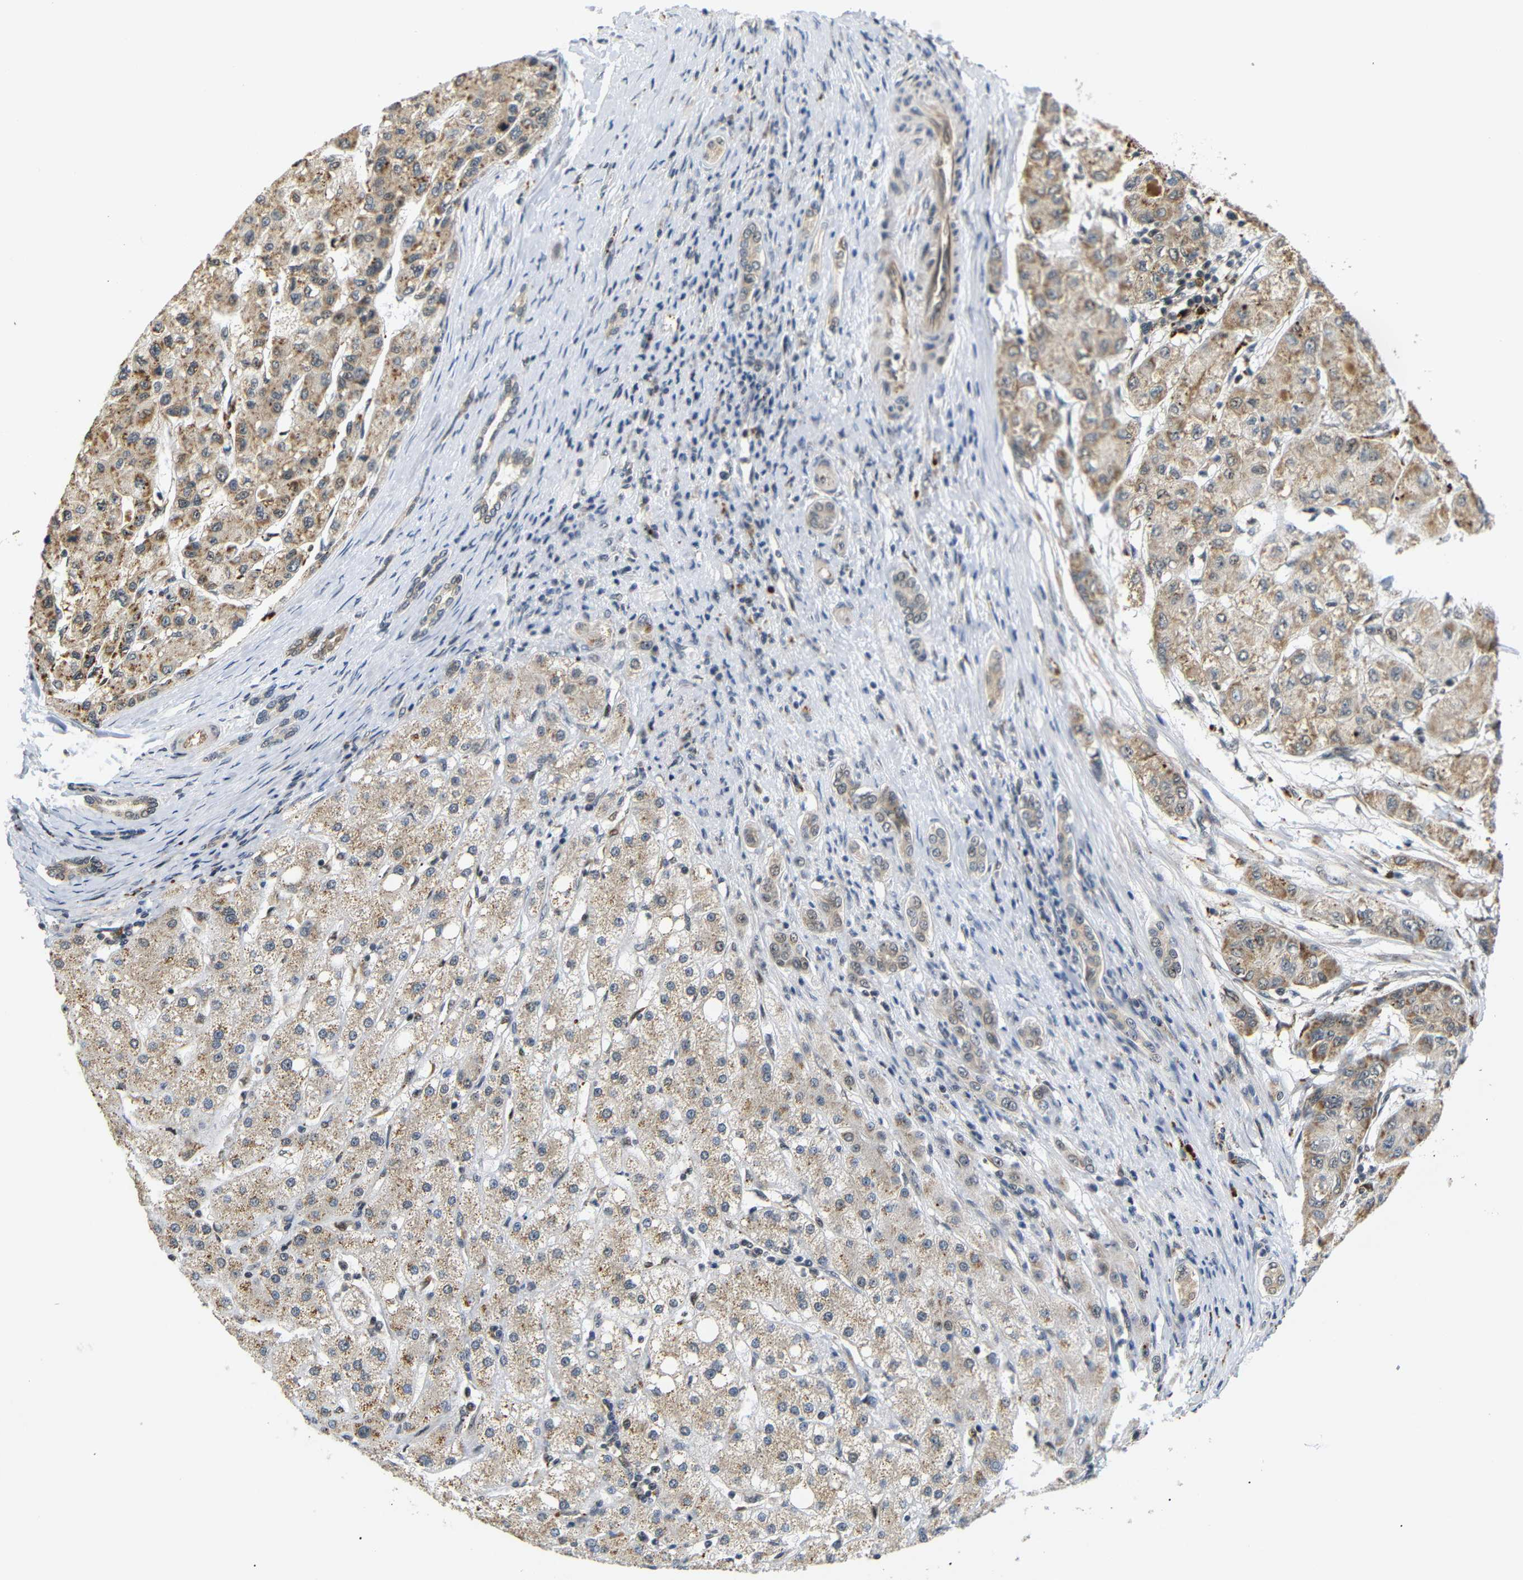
{"staining": {"intensity": "moderate", "quantity": ">75%", "location": "cytoplasmic/membranous"}, "tissue": "liver cancer", "cell_type": "Tumor cells", "image_type": "cancer", "snomed": [{"axis": "morphology", "description": "Carcinoma, Hepatocellular, NOS"}, {"axis": "topography", "description": "Liver"}], "caption": "The histopathology image demonstrates a brown stain indicating the presence of a protein in the cytoplasmic/membranous of tumor cells in liver cancer.", "gene": "GJA5", "patient": {"sex": "male", "age": 80}}